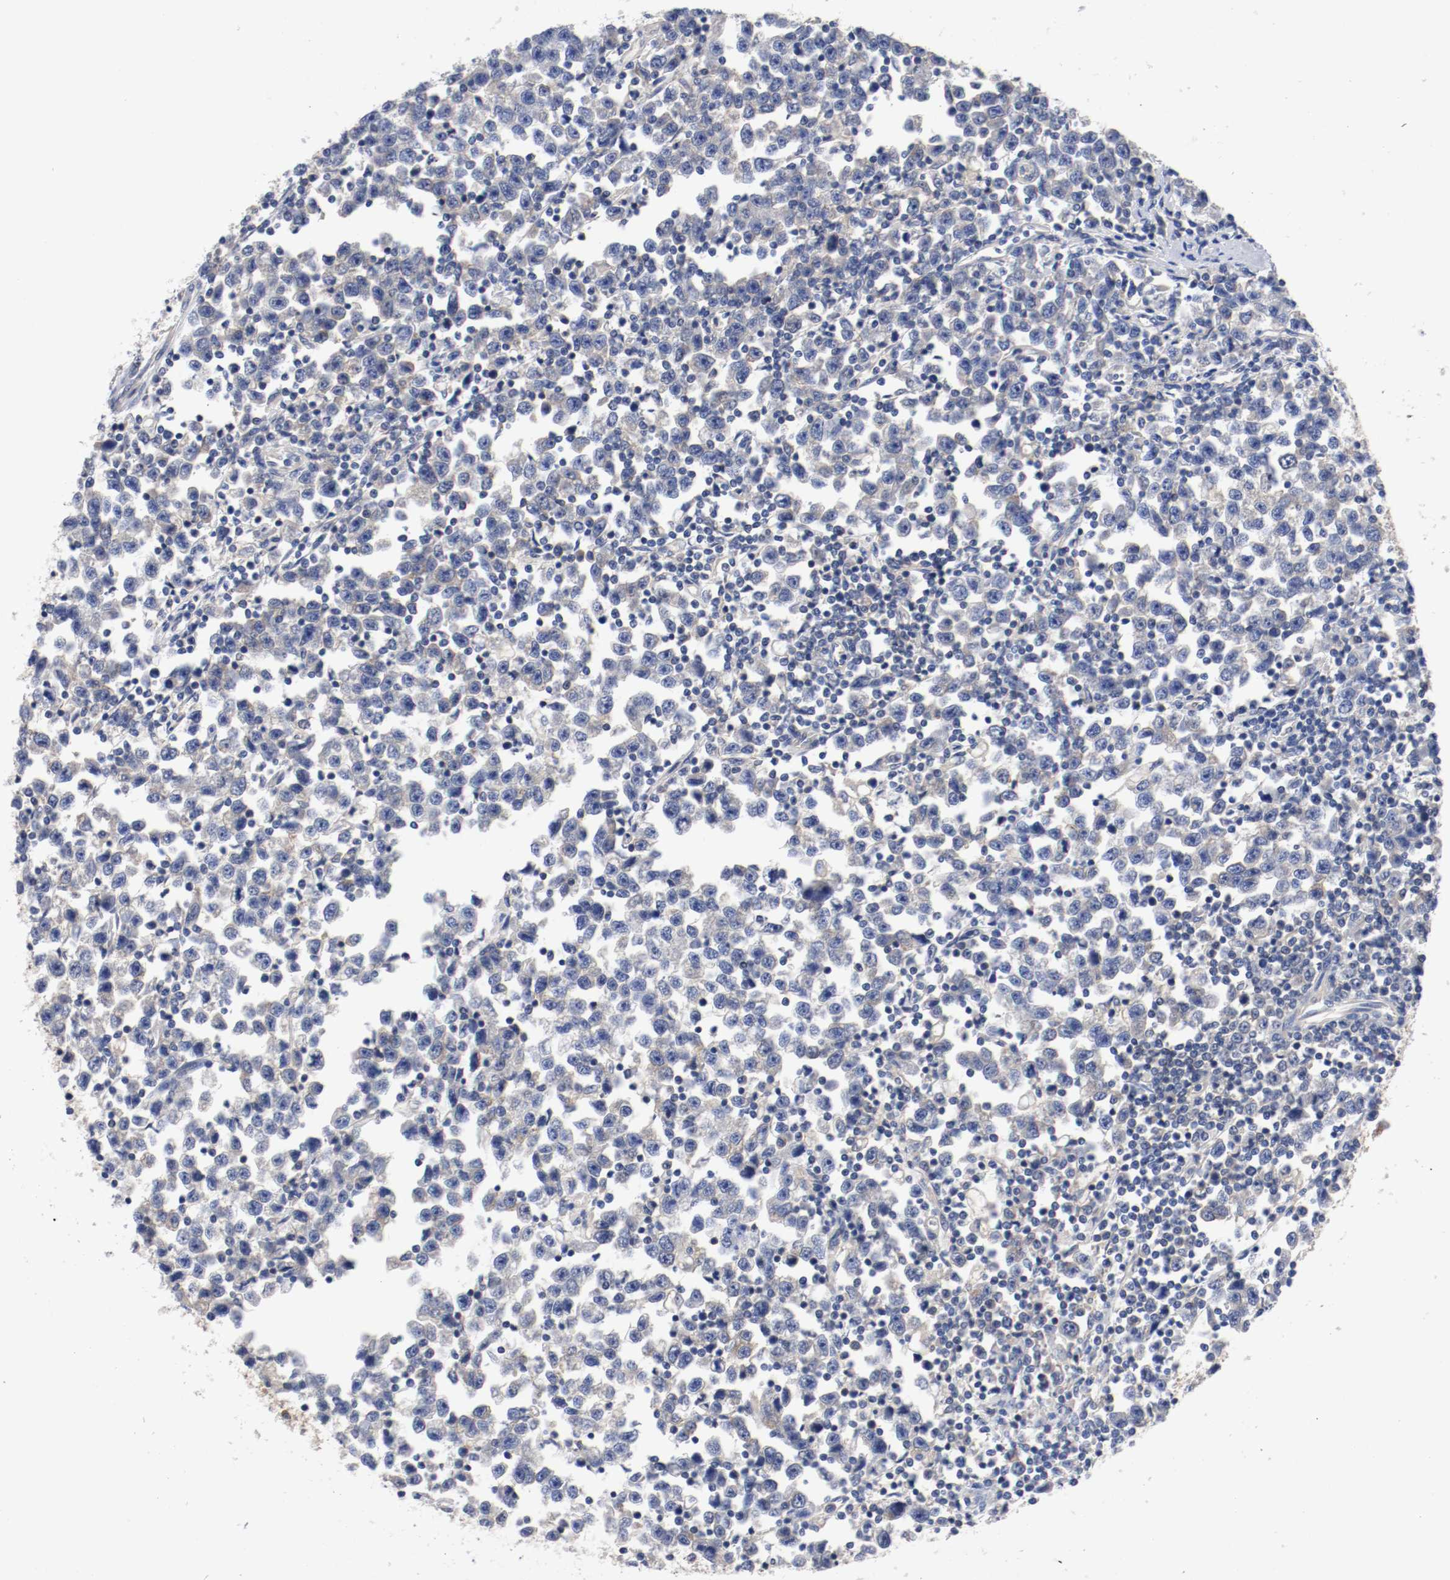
{"staining": {"intensity": "weak", "quantity": ">75%", "location": "cytoplasmic/membranous"}, "tissue": "testis cancer", "cell_type": "Tumor cells", "image_type": "cancer", "snomed": [{"axis": "morphology", "description": "Seminoma, NOS"}, {"axis": "topography", "description": "Testis"}], "caption": "DAB immunohistochemical staining of seminoma (testis) reveals weak cytoplasmic/membranous protein expression in approximately >75% of tumor cells.", "gene": "HGS", "patient": {"sex": "male", "age": 43}}